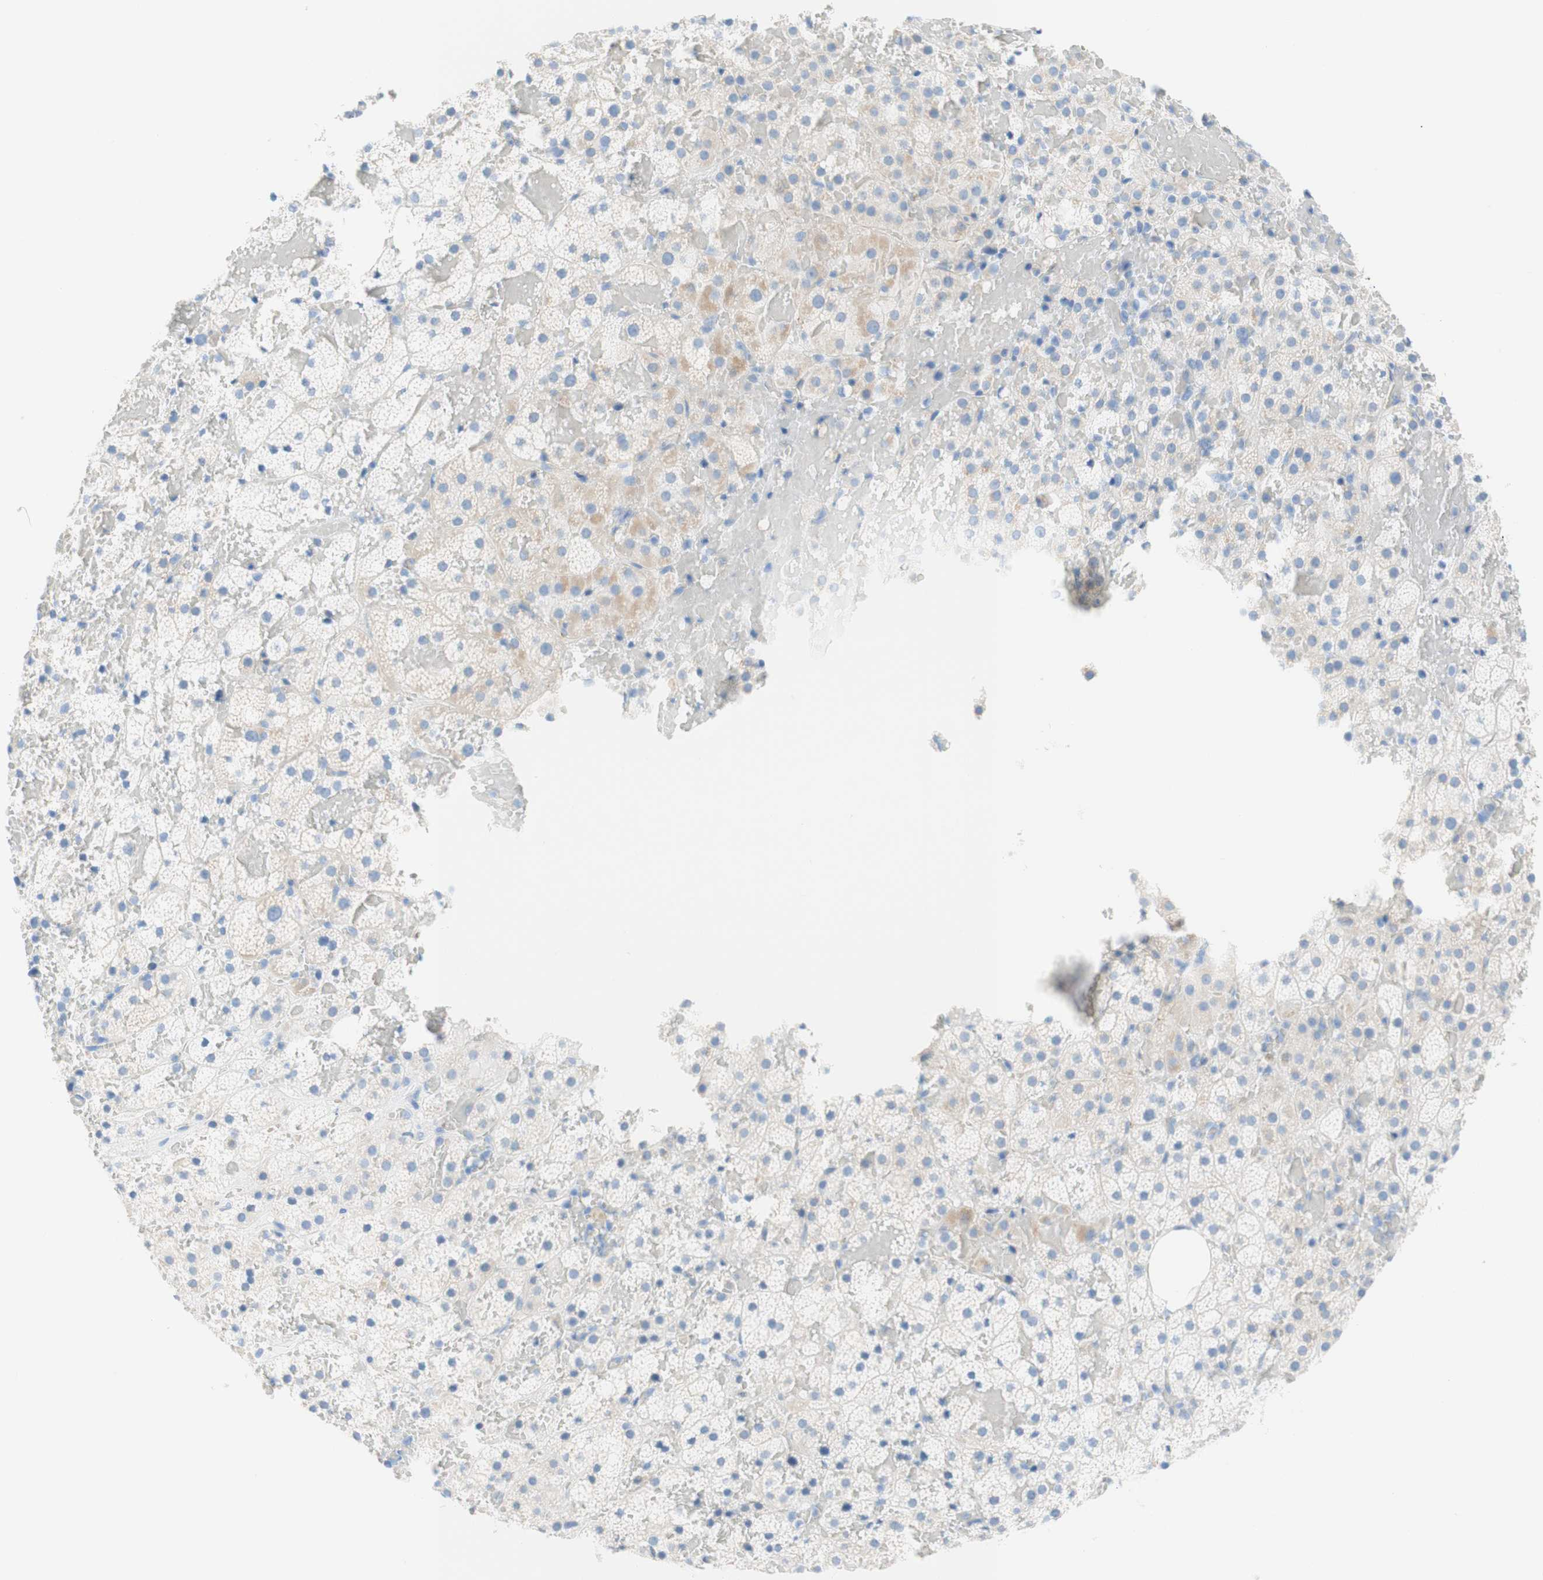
{"staining": {"intensity": "negative", "quantity": "none", "location": "none"}, "tissue": "adrenal gland", "cell_type": "Glandular cells", "image_type": "normal", "snomed": [{"axis": "morphology", "description": "Normal tissue, NOS"}, {"axis": "topography", "description": "Adrenal gland"}], "caption": "Benign adrenal gland was stained to show a protein in brown. There is no significant staining in glandular cells. Nuclei are stained in blue.", "gene": "CEACAM1", "patient": {"sex": "female", "age": 59}}